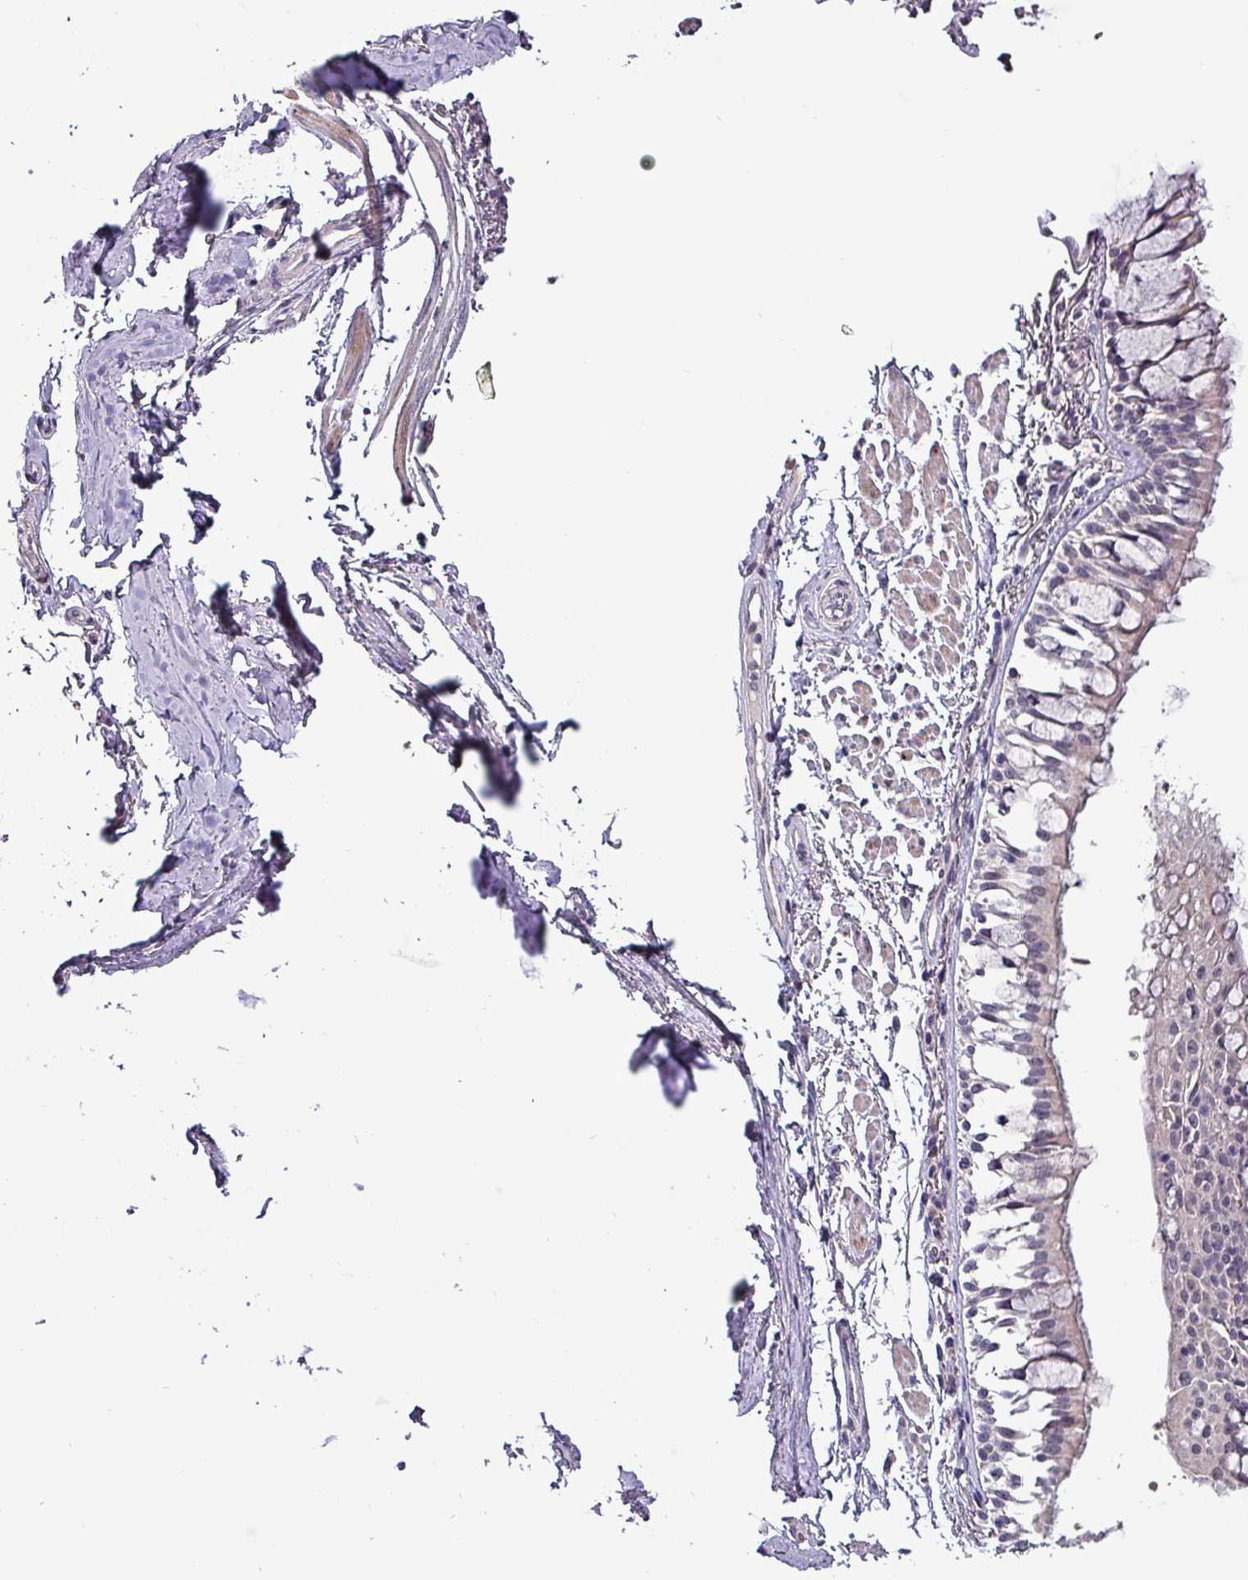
{"staining": {"intensity": "negative", "quantity": "none", "location": "none"}, "tissue": "bronchus", "cell_type": "Respiratory epithelial cells", "image_type": "normal", "snomed": [{"axis": "morphology", "description": "Normal tissue, NOS"}, {"axis": "topography", "description": "Bronchus"}], "caption": "High power microscopy micrograph of an immunohistochemistry (IHC) micrograph of unremarkable bronchus, revealing no significant positivity in respiratory epithelial cells.", "gene": "GRAPL", "patient": {"sex": "male", "age": 70}}